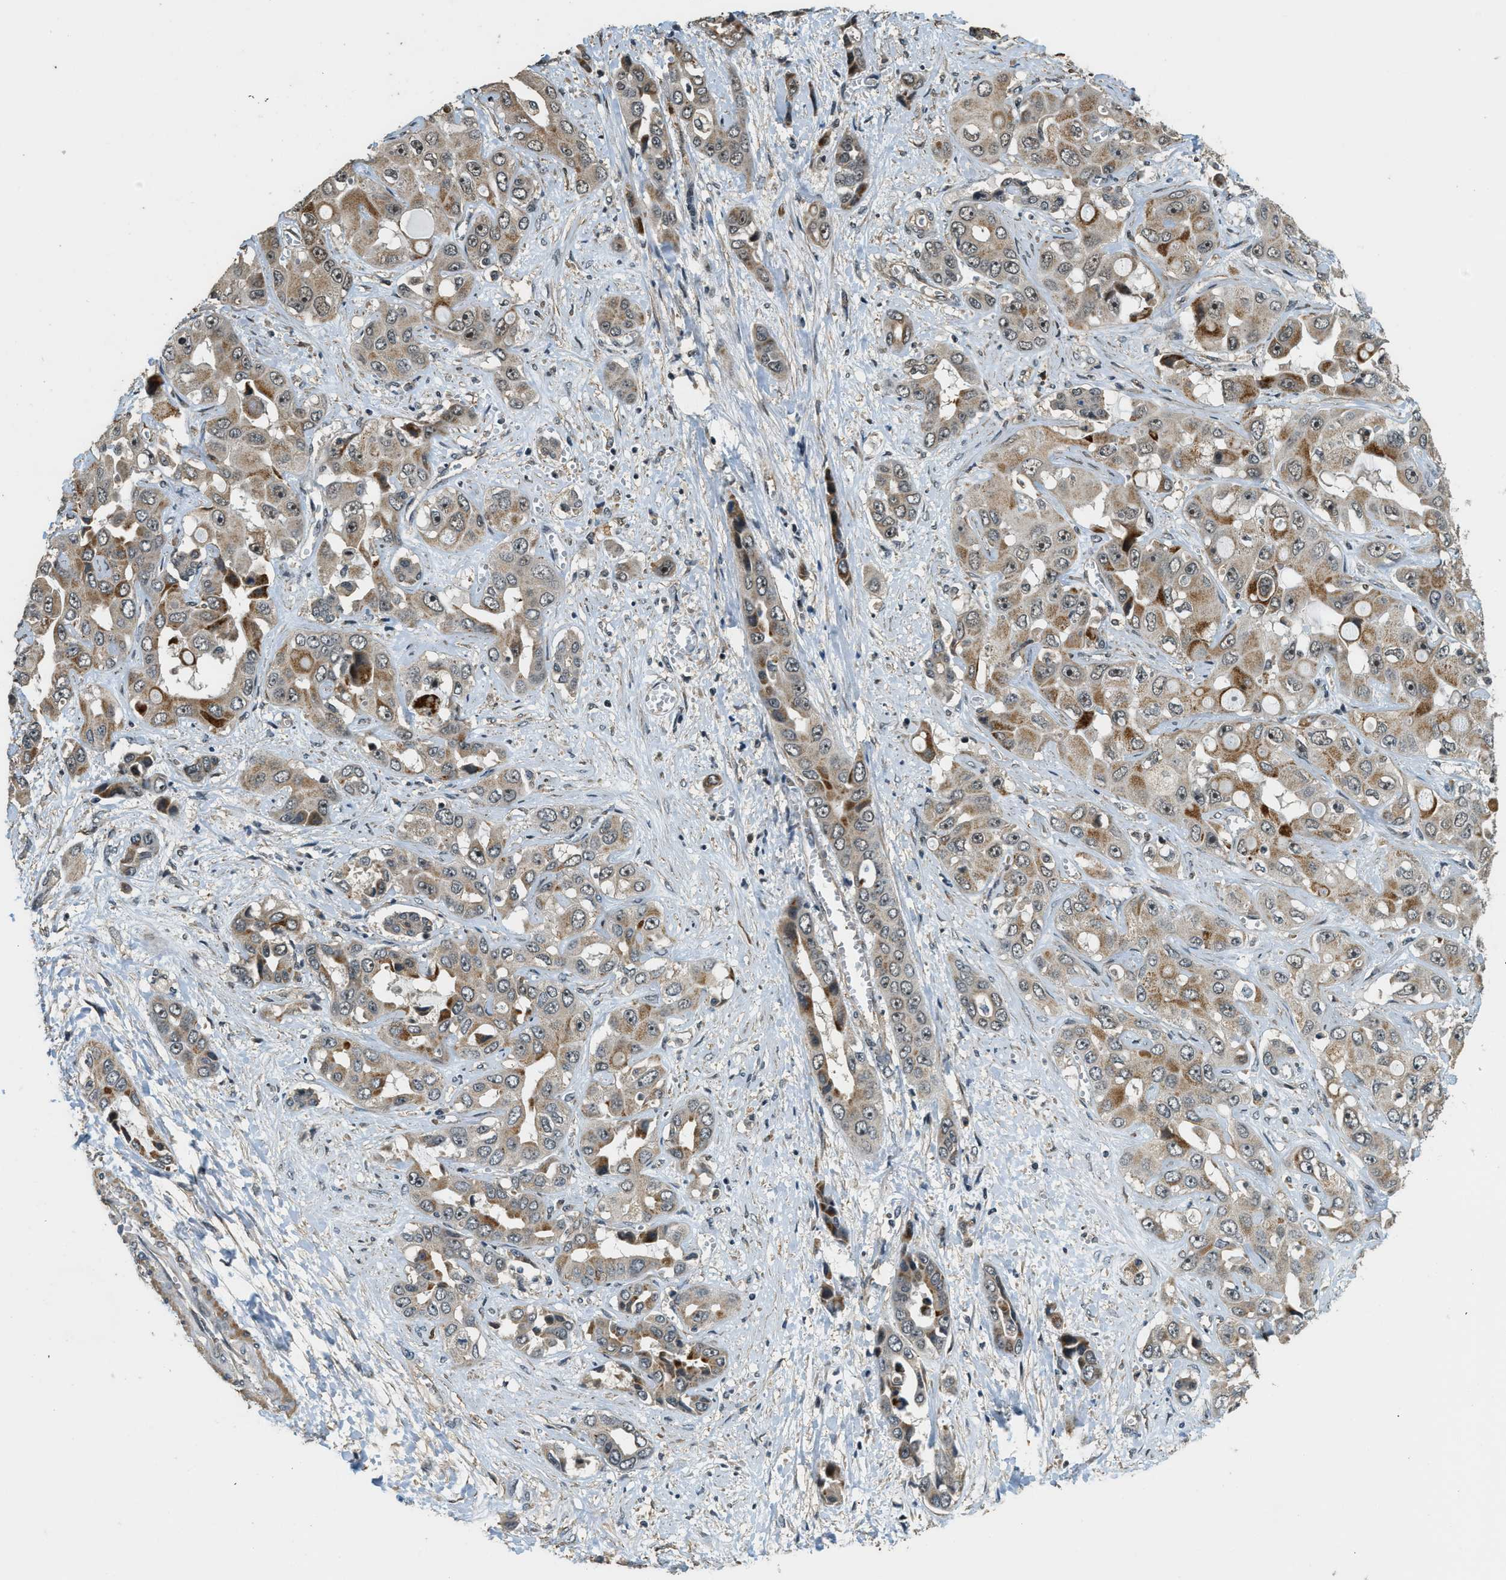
{"staining": {"intensity": "moderate", "quantity": ">75%", "location": "cytoplasmic/membranous"}, "tissue": "liver cancer", "cell_type": "Tumor cells", "image_type": "cancer", "snomed": [{"axis": "morphology", "description": "Cholangiocarcinoma"}, {"axis": "topography", "description": "Liver"}], "caption": "Liver cancer (cholangiocarcinoma) stained with a brown dye exhibits moderate cytoplasmic/membranous positive positivity in approximately >75% of tumor cells.", "gene": "MED21", "patient": {"sex": "female", "age": 52}}